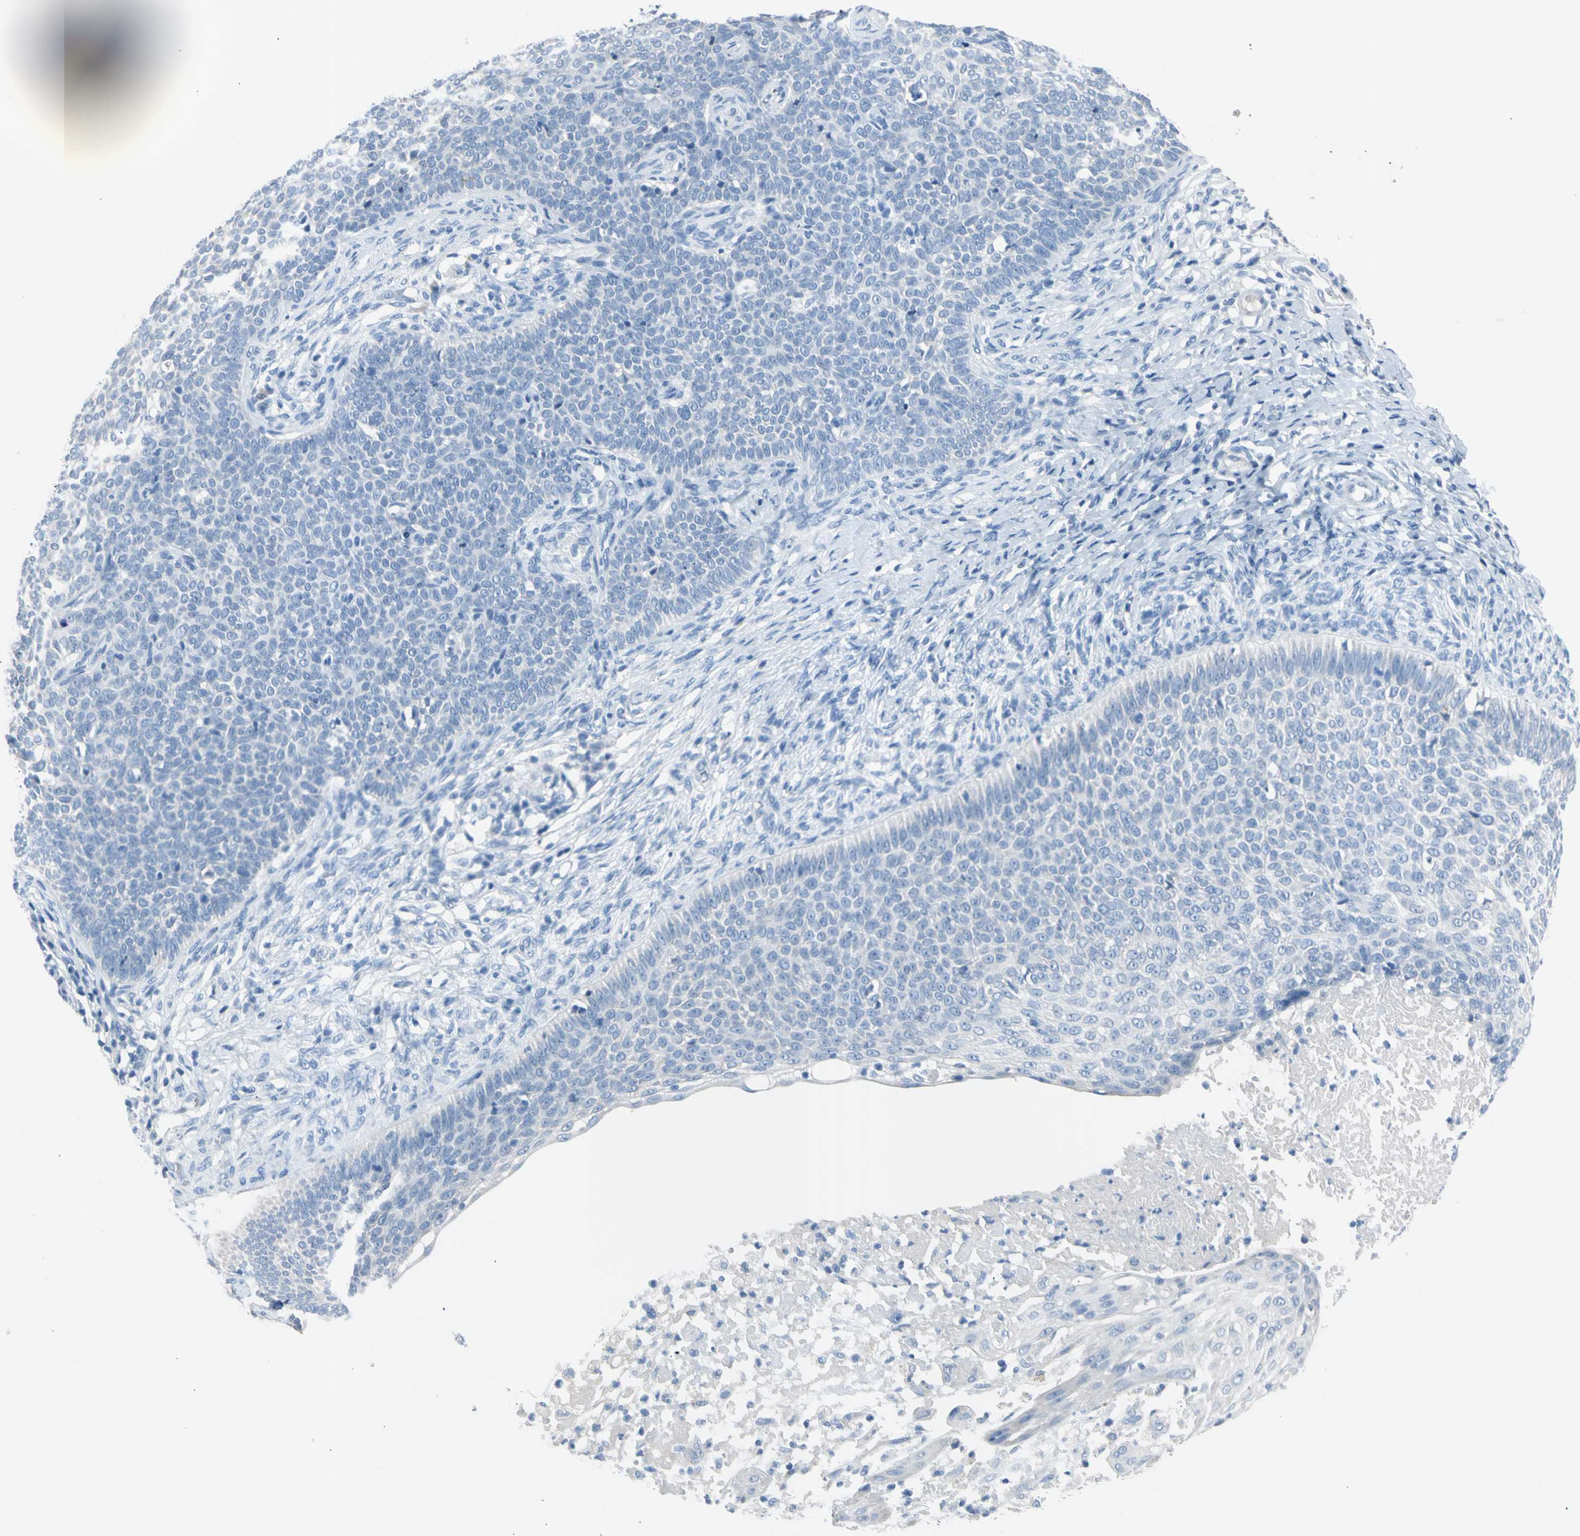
{"staining": {"intensity": "negative", "quantity": "none", "location": "none"}, "tissue": "skin cancer", "cell_type": "Tumor cells", "image_type": "cancer", "snomed": [{"axis": "morphology", "description": "Normal tissue, NOS"}, {"axis": "morphology", "description": "Basal cell carcinoma"}, {"axis": "topography", "description": "Skin"}], "caption": "Skin cancer was stained to show a protein in brown. There is no significant staining in tumor cells. (DAB immunohistochemistry (IHC) visualized using brightfield microscopy, high magnification).", "gene": "TPO", "patient": {"sex": "male", "age": 87}}